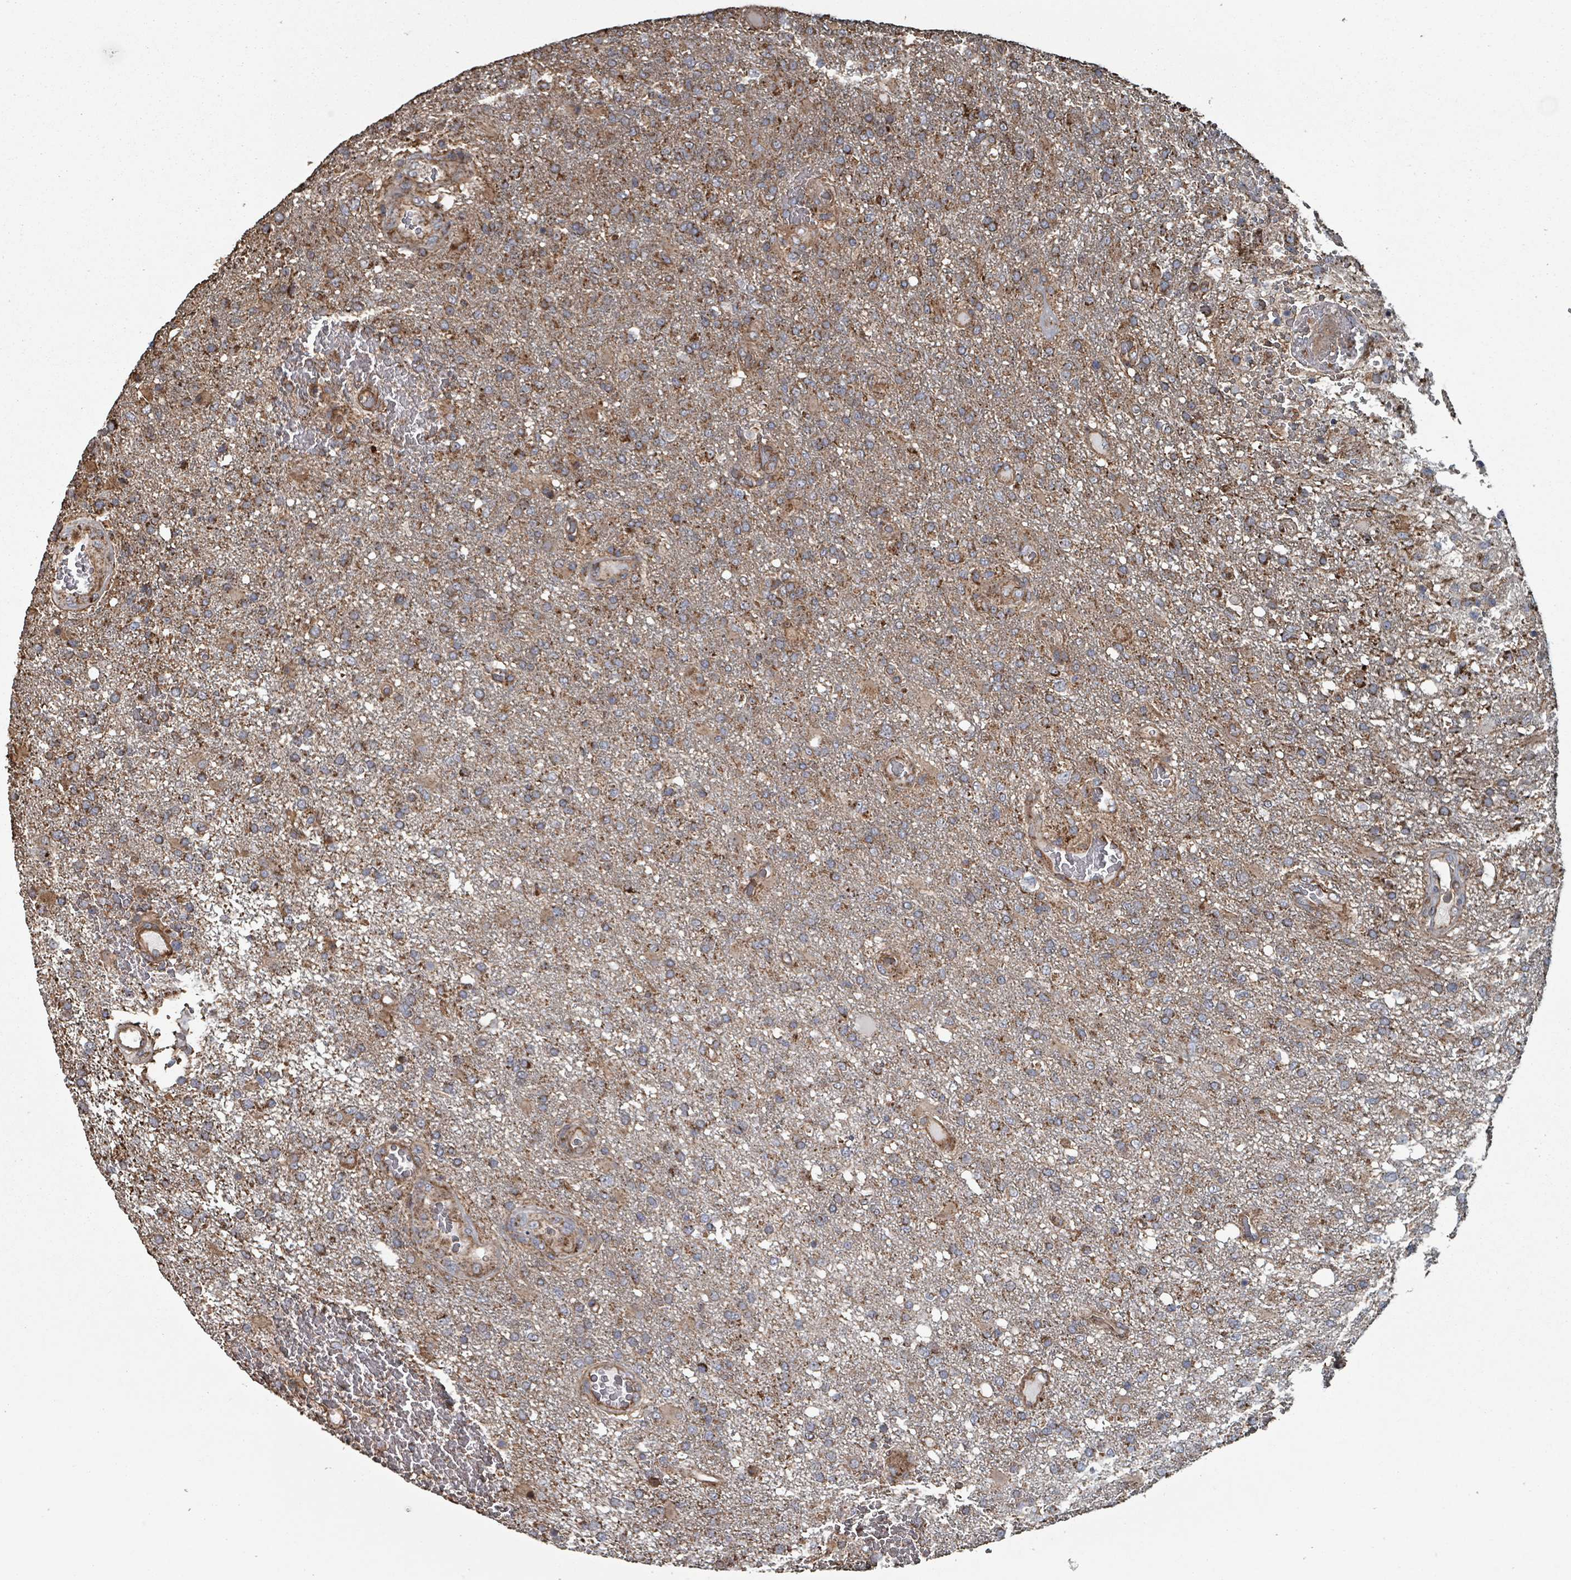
{"staining": {"intensity": "moderate", "quantity": "25%-75%", "location": "cytoplasmic/membranous"}, "tissue": "glioma", "cell_type": "Tumor cells", "image_type": "cancer", "snomed": [{"axis": "morphology", "description": "Glioma, malignant, High grade"}, {"axis": "topography", "description": "Brain"}], "caption": "Malignant high-grade glioma stained with DAB immunohistochemistry displays medium levels of moderate cytoplasmic/membranous expression in approximately 25%-75% of tumor cells.", "gene": "MRPL4", "patient": {"sex": "female", "age": 74}}